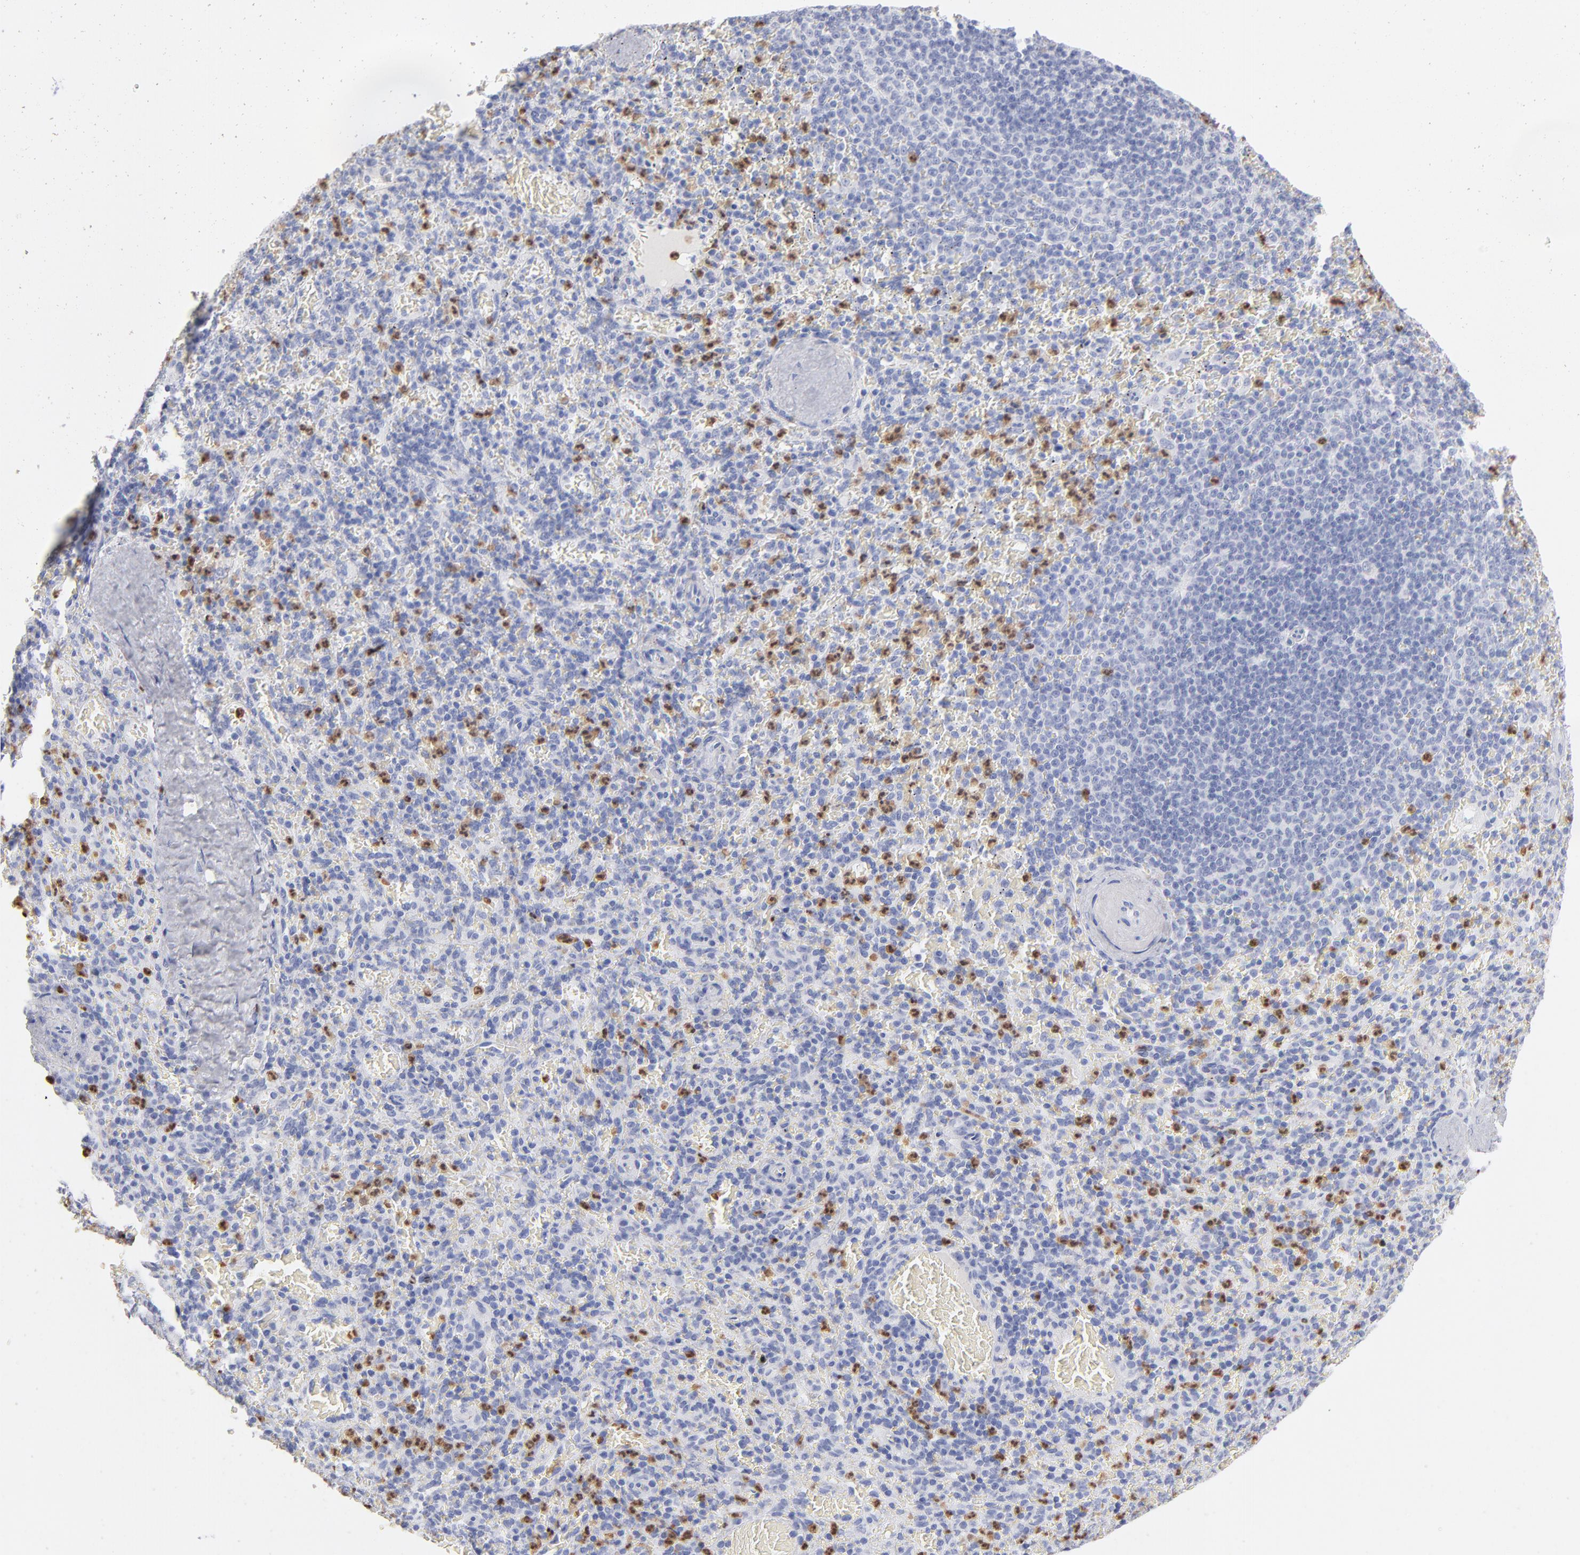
{"staining": {"intensity": "negative", "quantity": "none", "location": "none"}, "tissue": "spleen", "cell_type": "Cells in red pulp", "image_type": "normal", "snomed": [{"axis": "morphology", "description": "Normal tissue, NOS"}, {"axis": "topography", "description": "Spleen"}], "caption": "IHC of benign human spleen reveals no staining in cells in red pulp. (Immunohistochemistry (ihc), brightfield microscopy, high magnification).", "gene": "ARG1", "patient": {"sex": "female", "age": 50}}